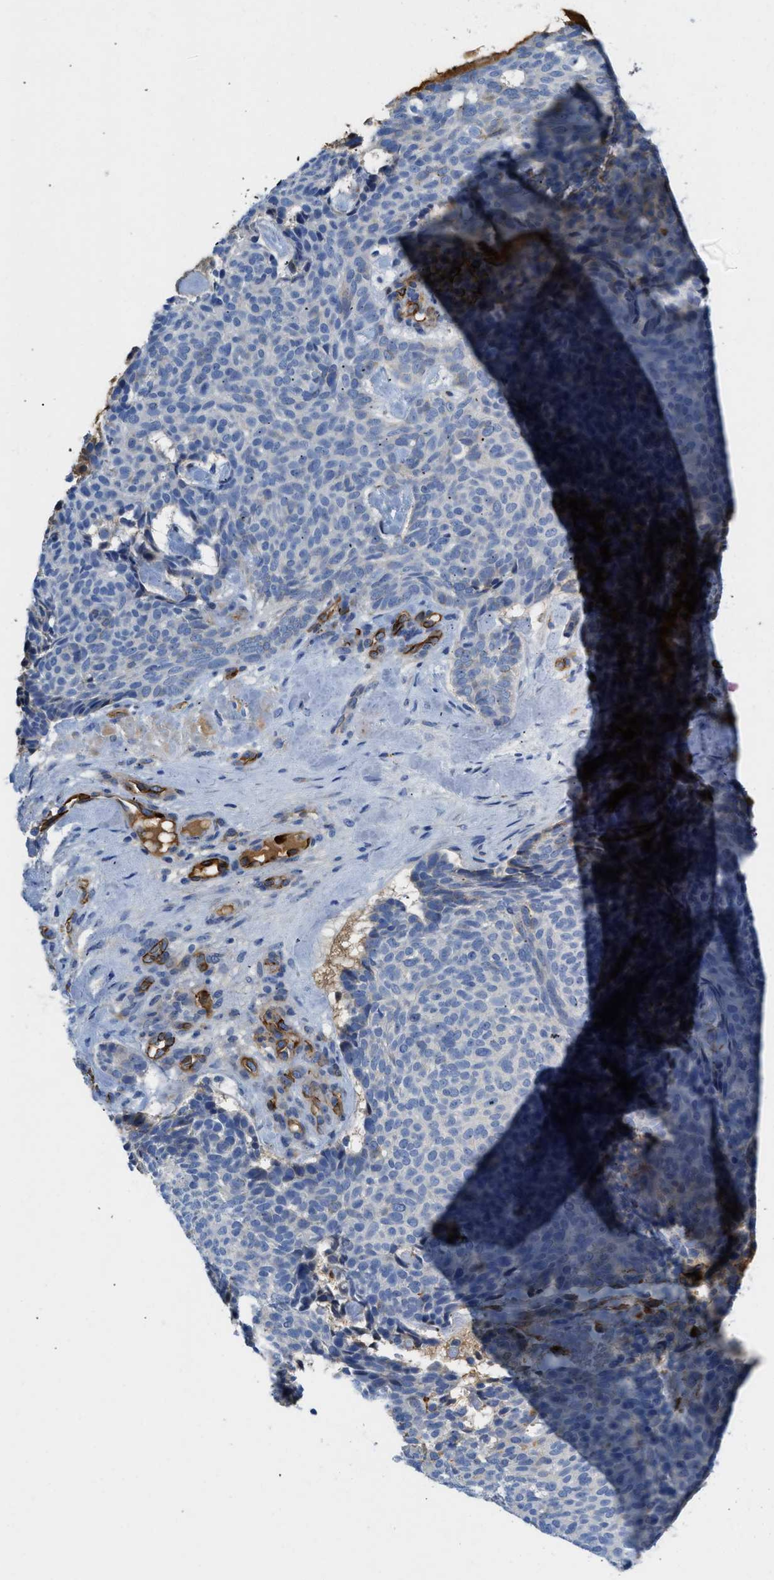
{"staining": {"intensity": "negative", "quantity": "none", "location": "none"}, "tissue": "skin cancer", "cell_type": "Tumor cells", "image_type": "cancer", "snomed": [{"axis": "morphology", "description": "Basal cell carcinoma"}, {"axis": "topography", "description": "Skin"}], "caption": "A histopathology image of skin basal cell carcinoma stained for a protein reveals no brown staining in tumor cells.", "gene": "SPEG", "patient": {"sex": "male", "age": 61}}